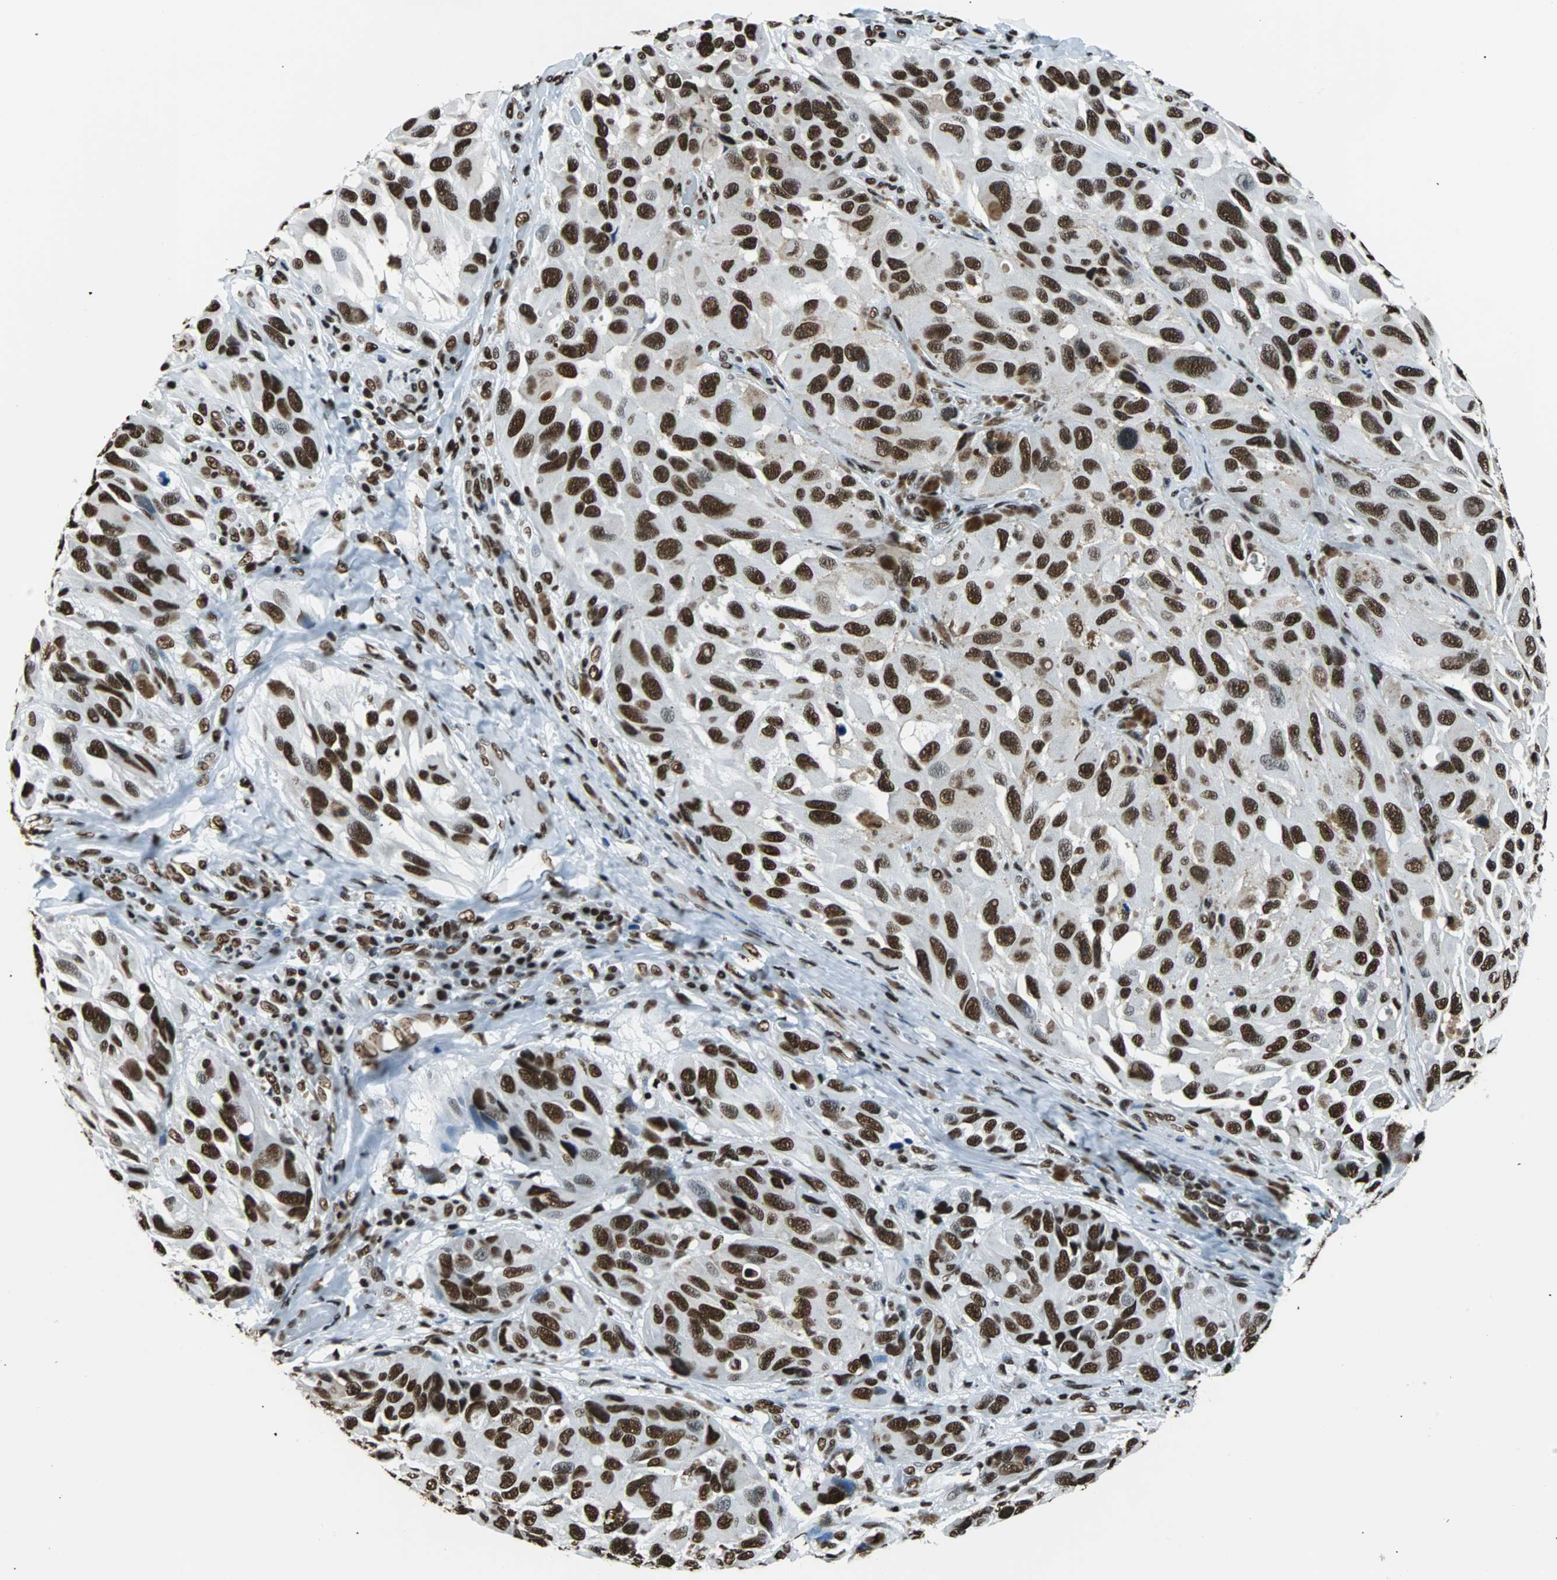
{"staining": {"intensity": "strong", "quantity": ">75%", "location": "nuclear"}, "tissue": "melanoma", "cell_type": "Tumor cells", "image_type": "cancer", "snomed": [{"axis": "morphology", "description": "Malignant melanoma, NOS"}, {"axis": "topography", "description": "Skin"}], "caption": "A histopathology image of melanoma stained for a protein demonstrates strong nuclear brown staining in tumor cells. (IHC, brightfield microscopy, high magnification).", "gene": "FUBP1", "patient": {"sex": "female", "age": 73}}